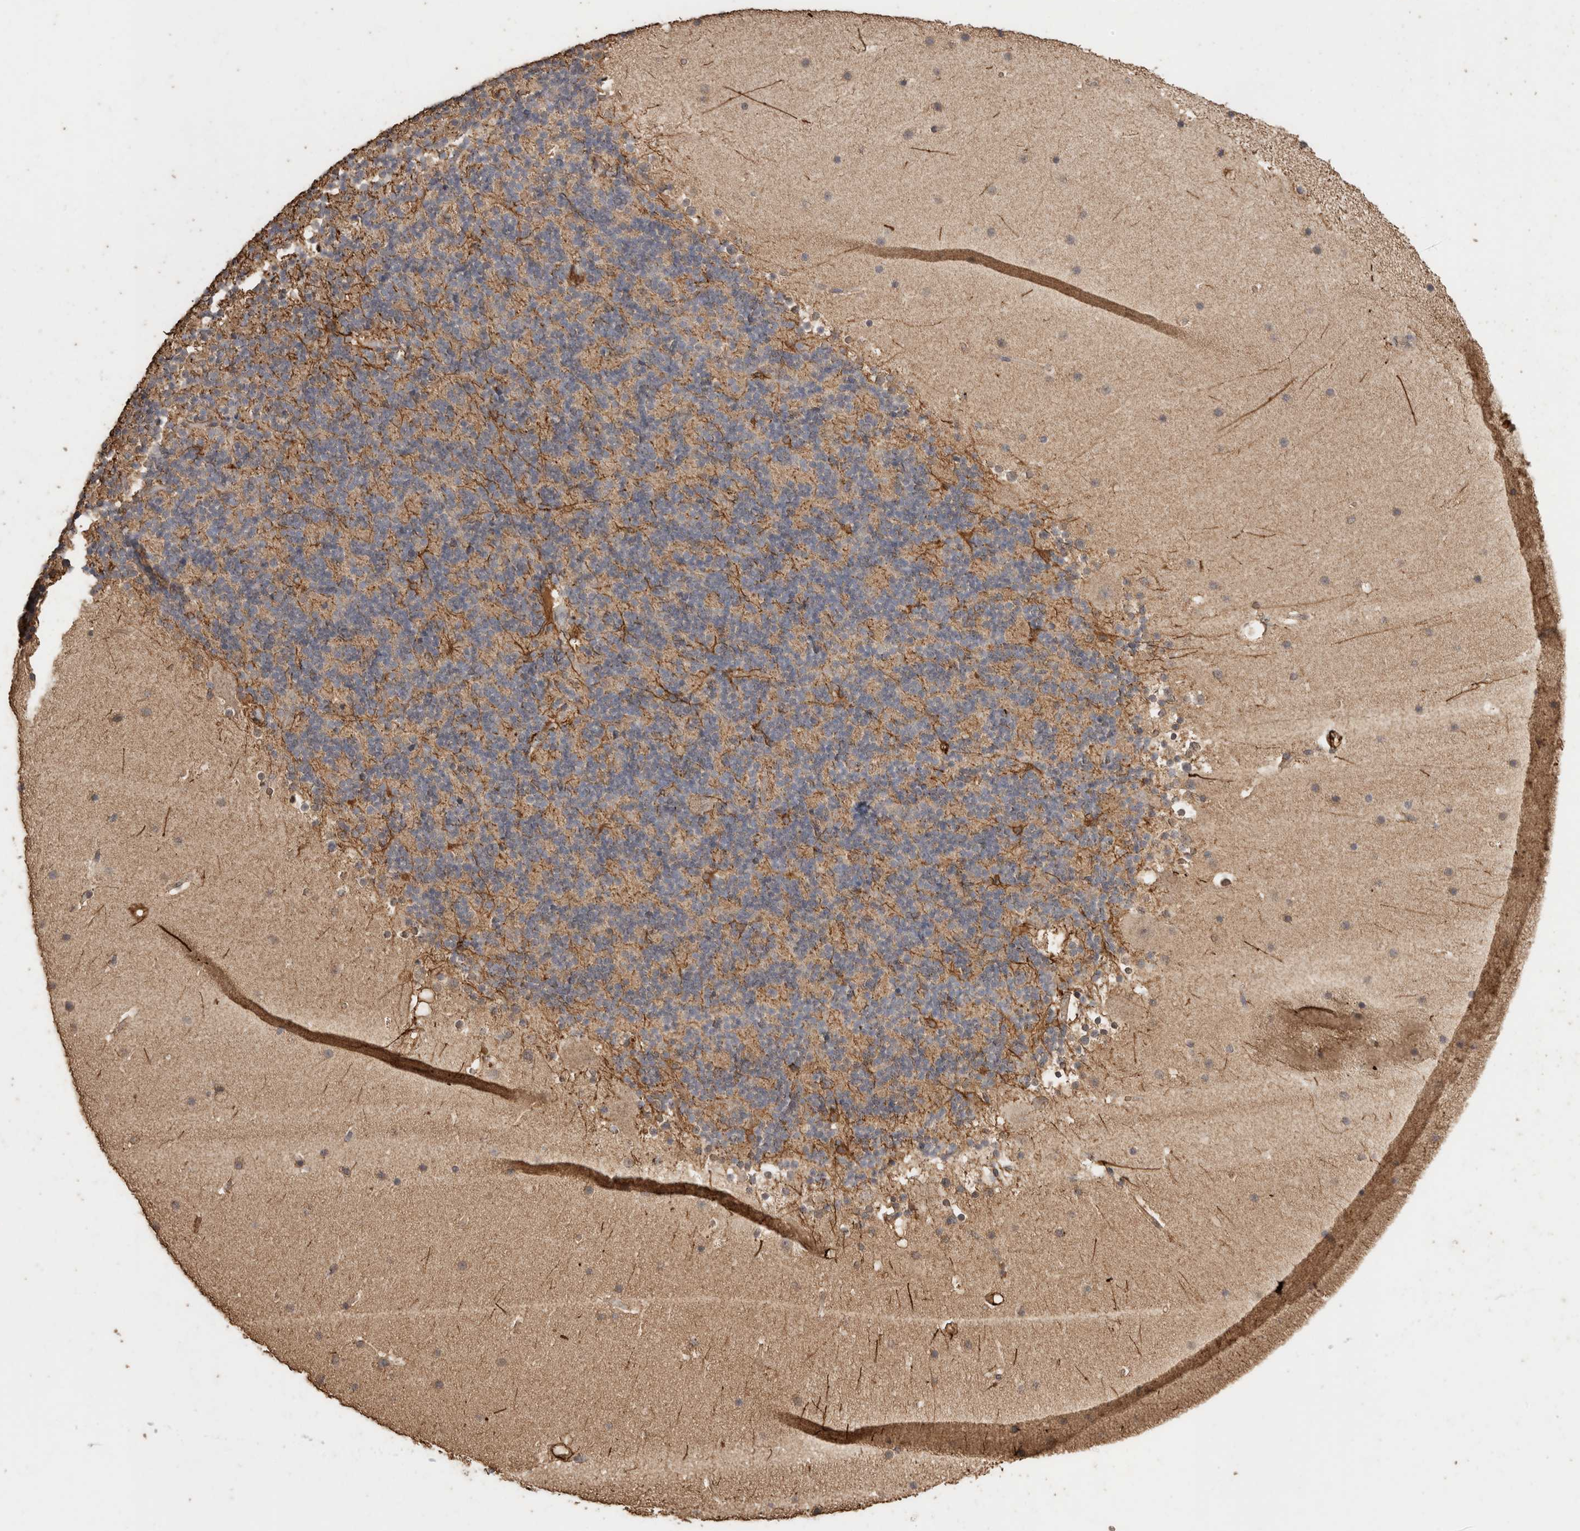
{"staining": {"intensity": "weak", "quantity": "25%-75%", "location": "cytoplasmic/membranous"}, "tissue": "cerebellum", "cell_type": "Cells in granular layer", "image_type": "normal", "snomed": [{"axis": "morphology", "description": "Normal tissue, NOS"}, {"axis": "topography", "description": "Cerebellum"}], "caption": "Normal cerebellum displays weak cytoplasmic/membranous staining in about 25%-75% of cells in granular layer.", "gene": "CX3CL1", "patient": {"sex": "male", "age": 57}}